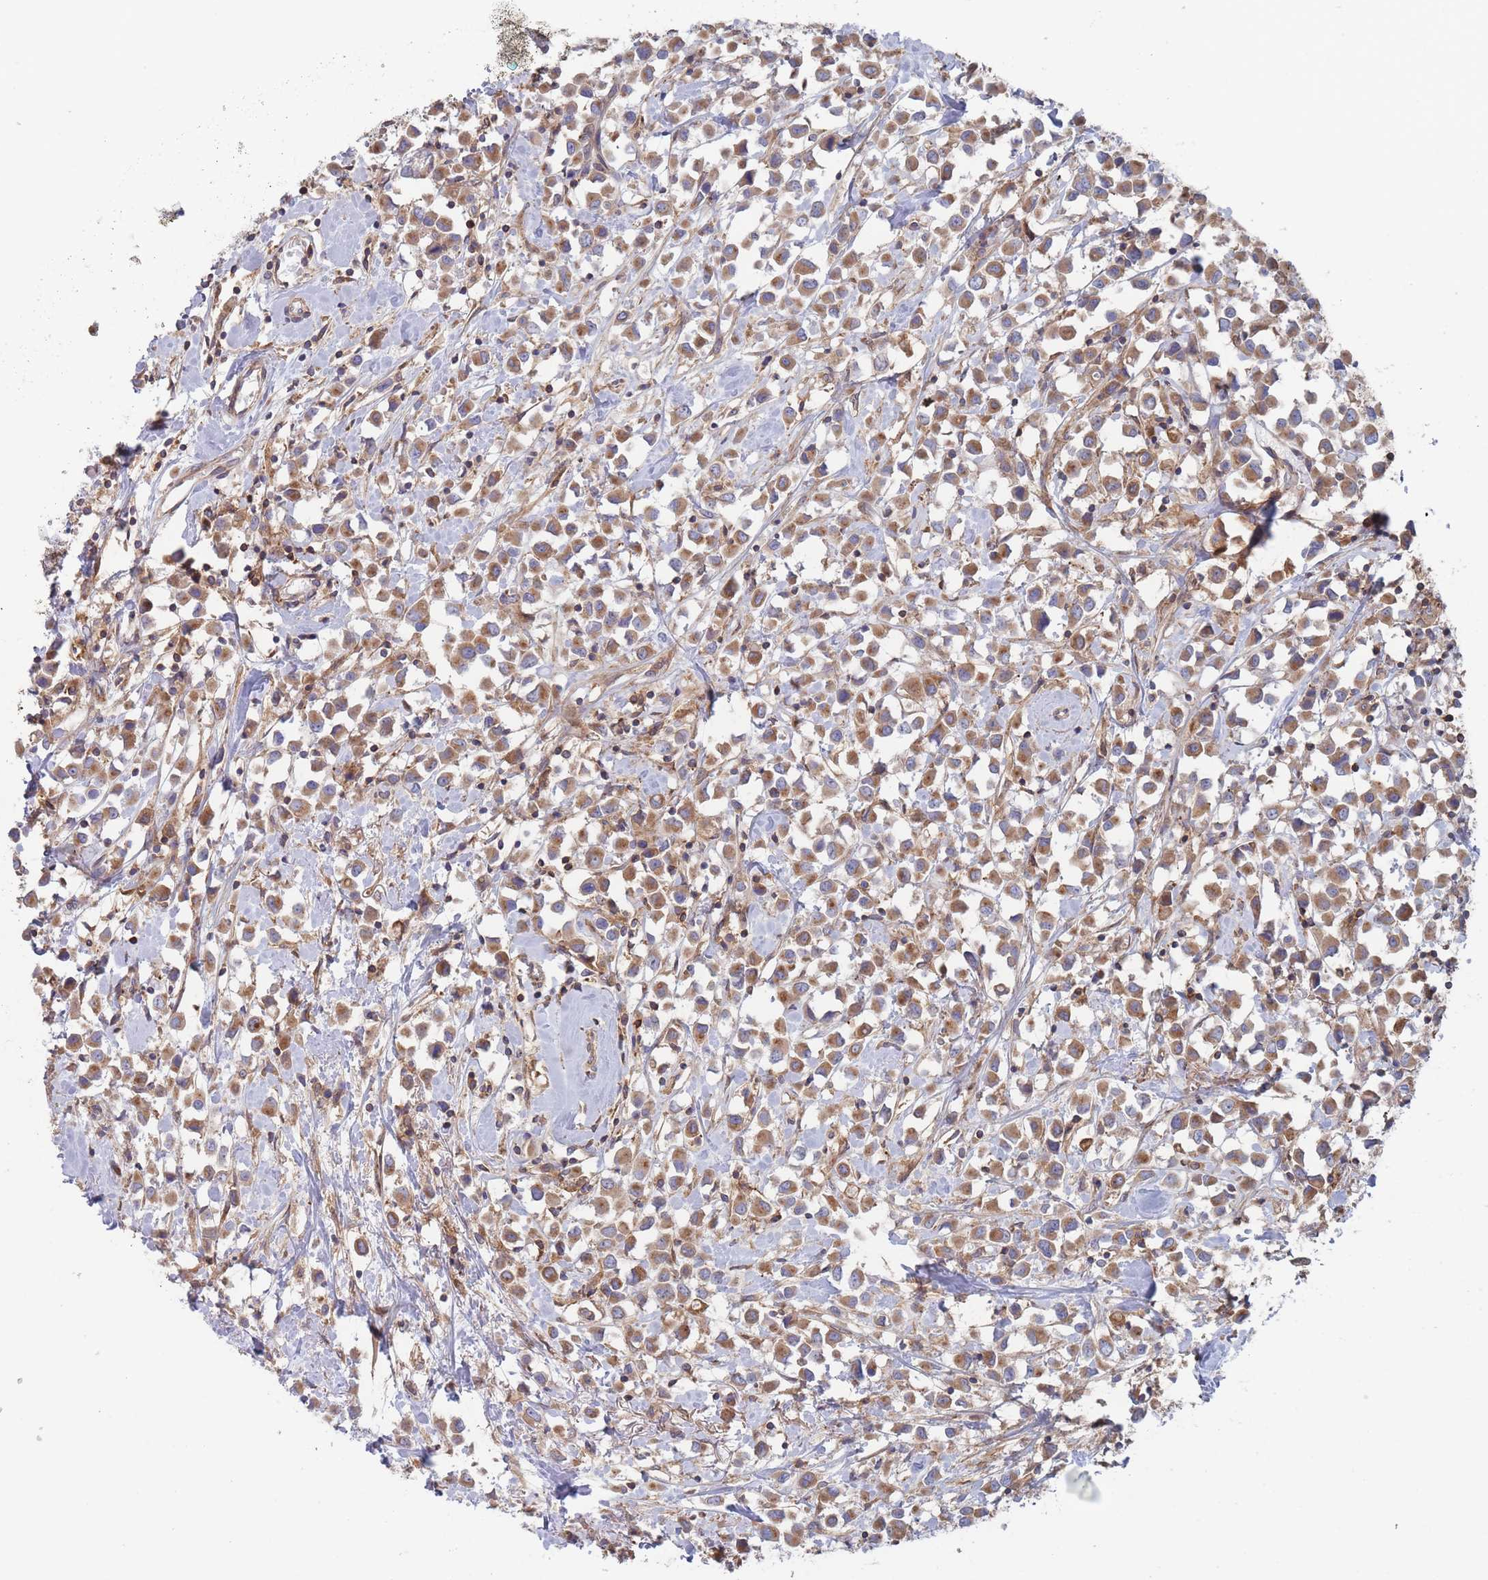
{"staining": {"intensity": "moderate", "quantity": ">75%", "location": "cytoplasmic/membranous"}, "tissue": "breast cancer", "cell_type": "Tumor cells", "image_type": "cancer", "snomed": [{"axis": "morphology", "description": "Duct carcinoma"}, {"axis": "topography", "description": "Breast"}], "caption": "Infiltrating ductal carcinoma (breast) stained with a brown dye shows moderate cytoplasmic/membranous positive staining in approximately >75% of tumor cells.", "gene": "KDSR", "patient": {"sex": "female", "age": 61}}